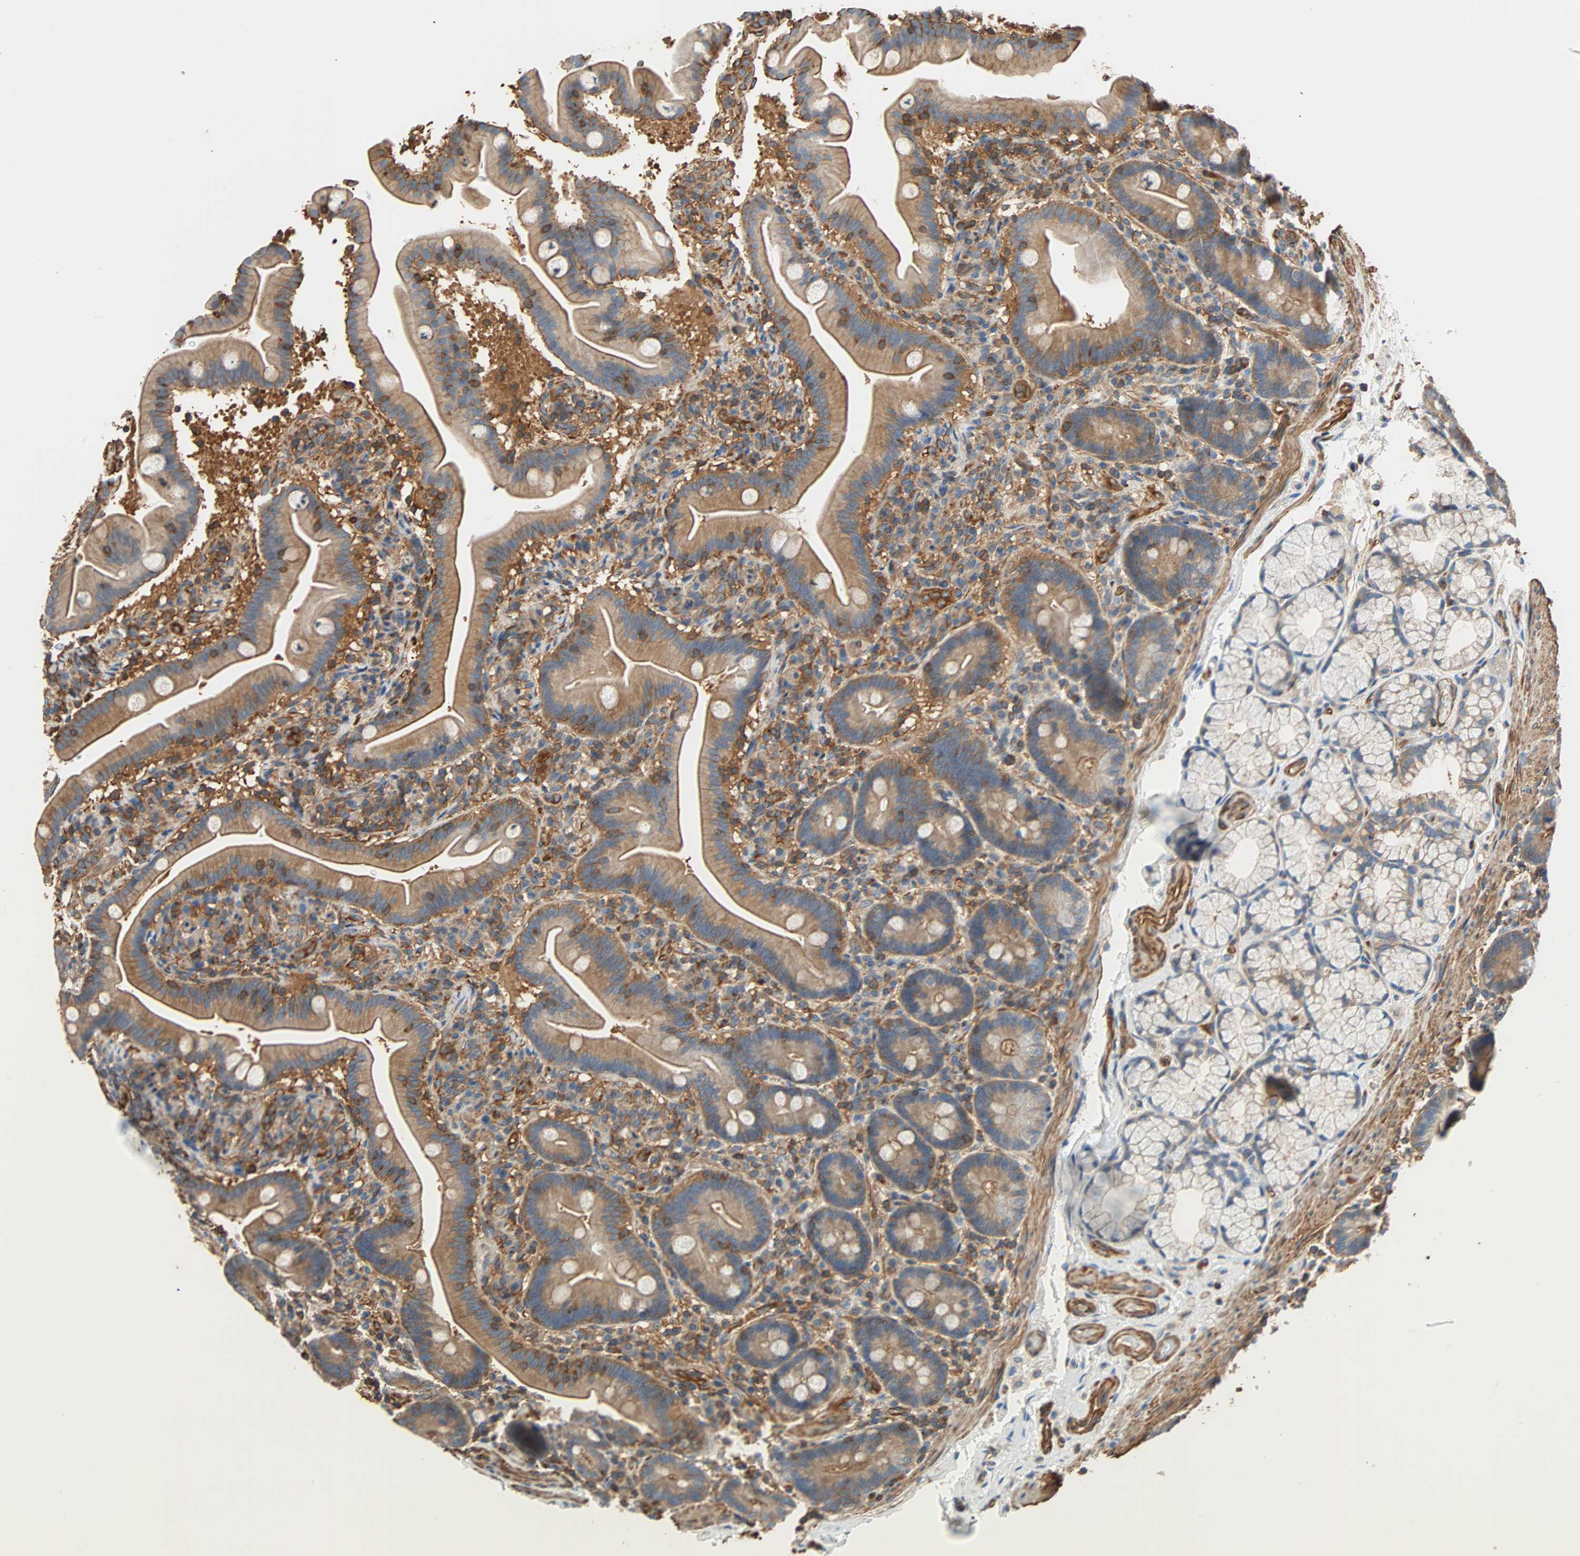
{"staining": {"intensity": "moderate", "quantity": ">75%", "location": "cytoplasmic/membranous"}, "tissue": "duodenum", "cell_type": "Glandular cells", "image_type": "normal", "snomed": [{"axis": "morphology", "description": "Normal tissue, NOS"}, {"axis": "topography", "description": "Duodenum"}], "caption": "A medium amount of moderate cytoplasmic/membranous positivity is identified in about >75% of glandular cells in normal duodenum. The staining was performed using DAB to visualize the protein expression in brown, while the nuclei were stained in blue with hematoxylin (Magnification: 20x).", "gene": "GALNT10", "patient": {"sex": "male", "age": 54}}